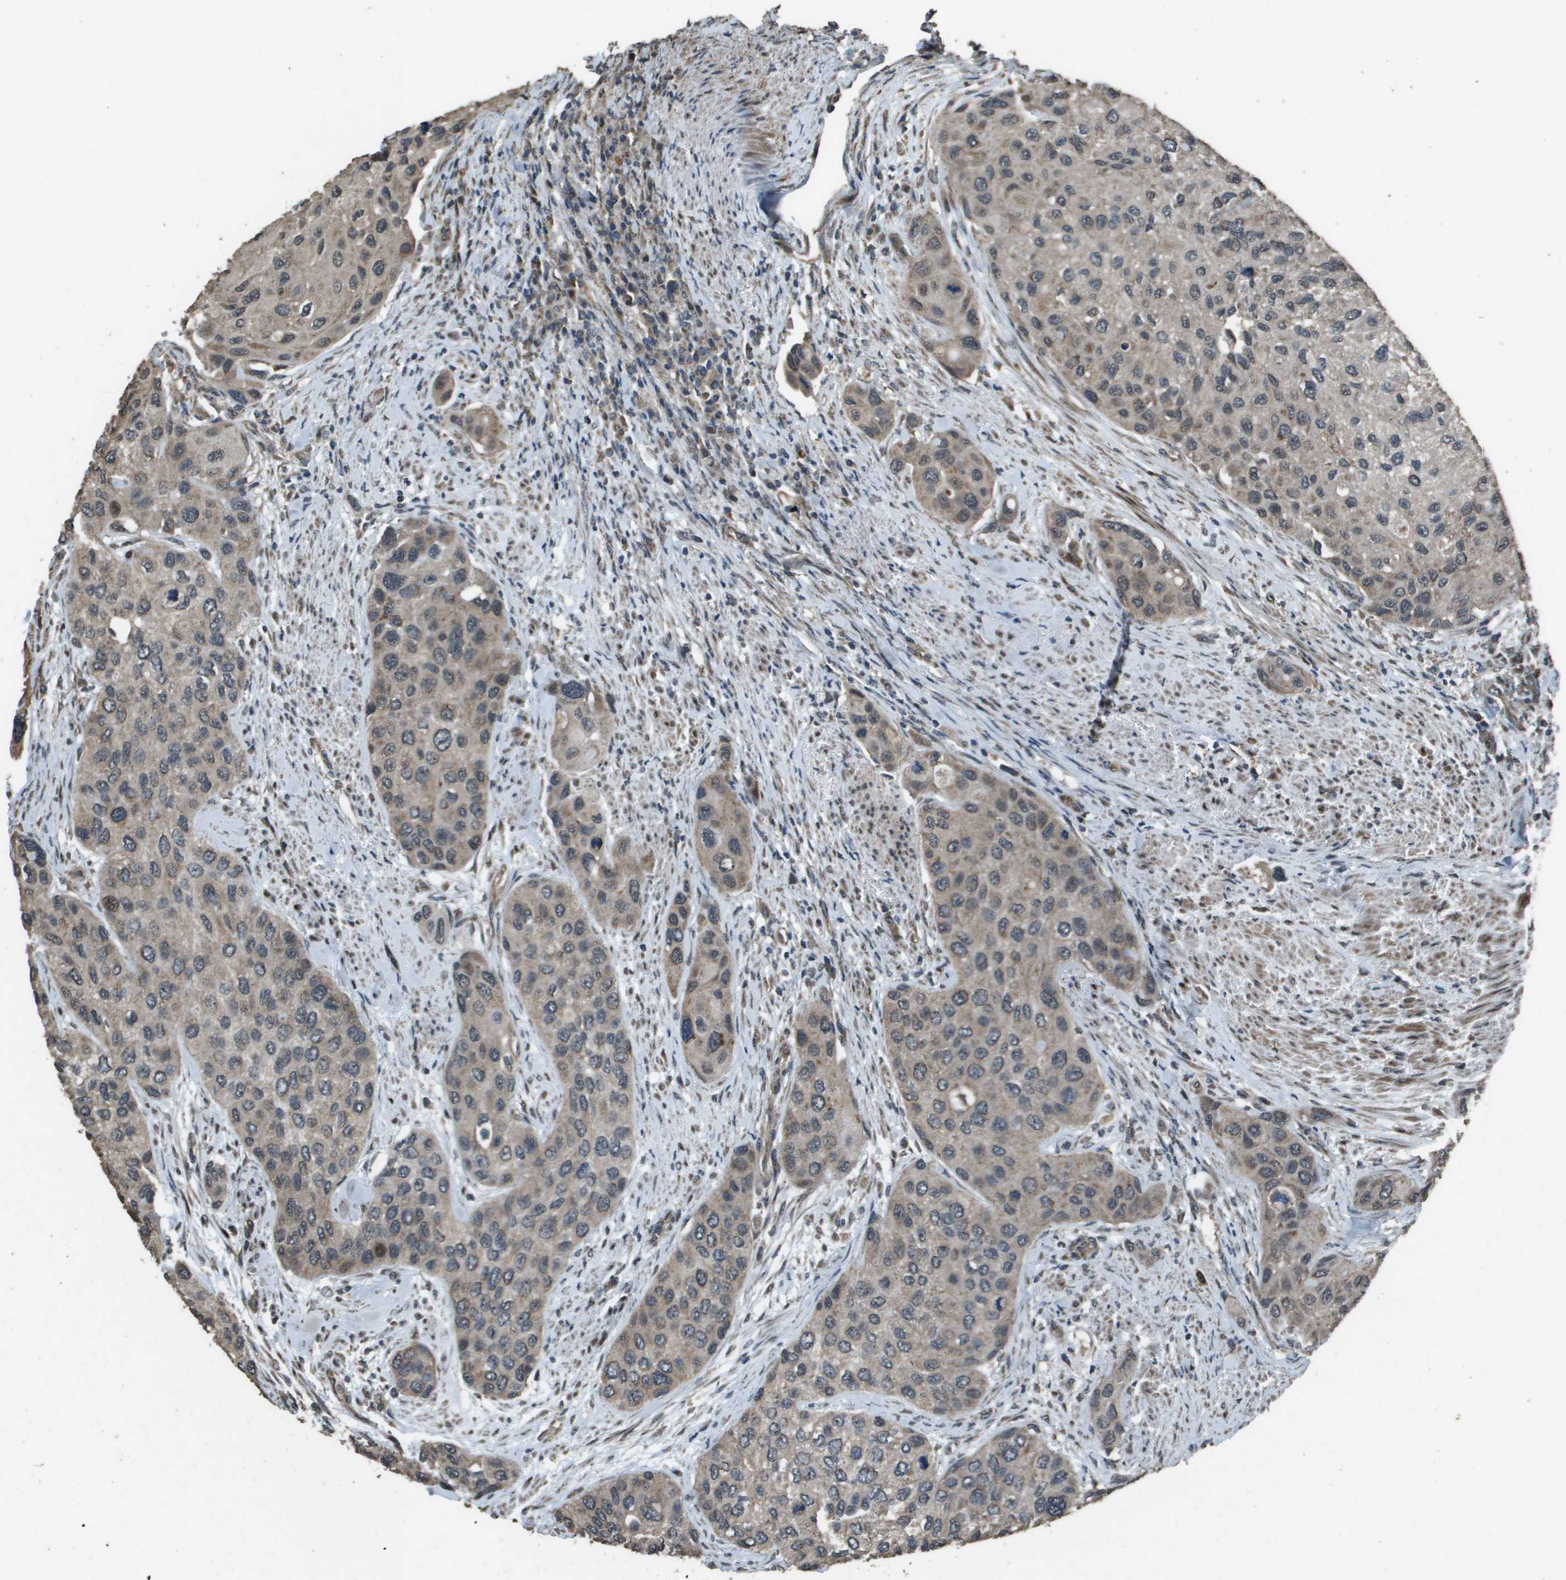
{"staining": {"intensity": "weak", "quantity": ">75%", "location": "cytoplasmic/membranous"}, "tissue": "urothelial cancer", "cell_type": "Tumor cells", "image_type": "cancer", "snomed": [{"axis": "morphology", "description": "Urothelial carcinoma, High grade"}, {"axis": "topography", "description": "Urinary bladder"}], "caption": "Weak cytoplasmic/membranous protein positivity is present in about >75% of tumor cells in urothelial cancer.", "gene": "FIG4", "patient": {"sex": "female", "age": 56}}